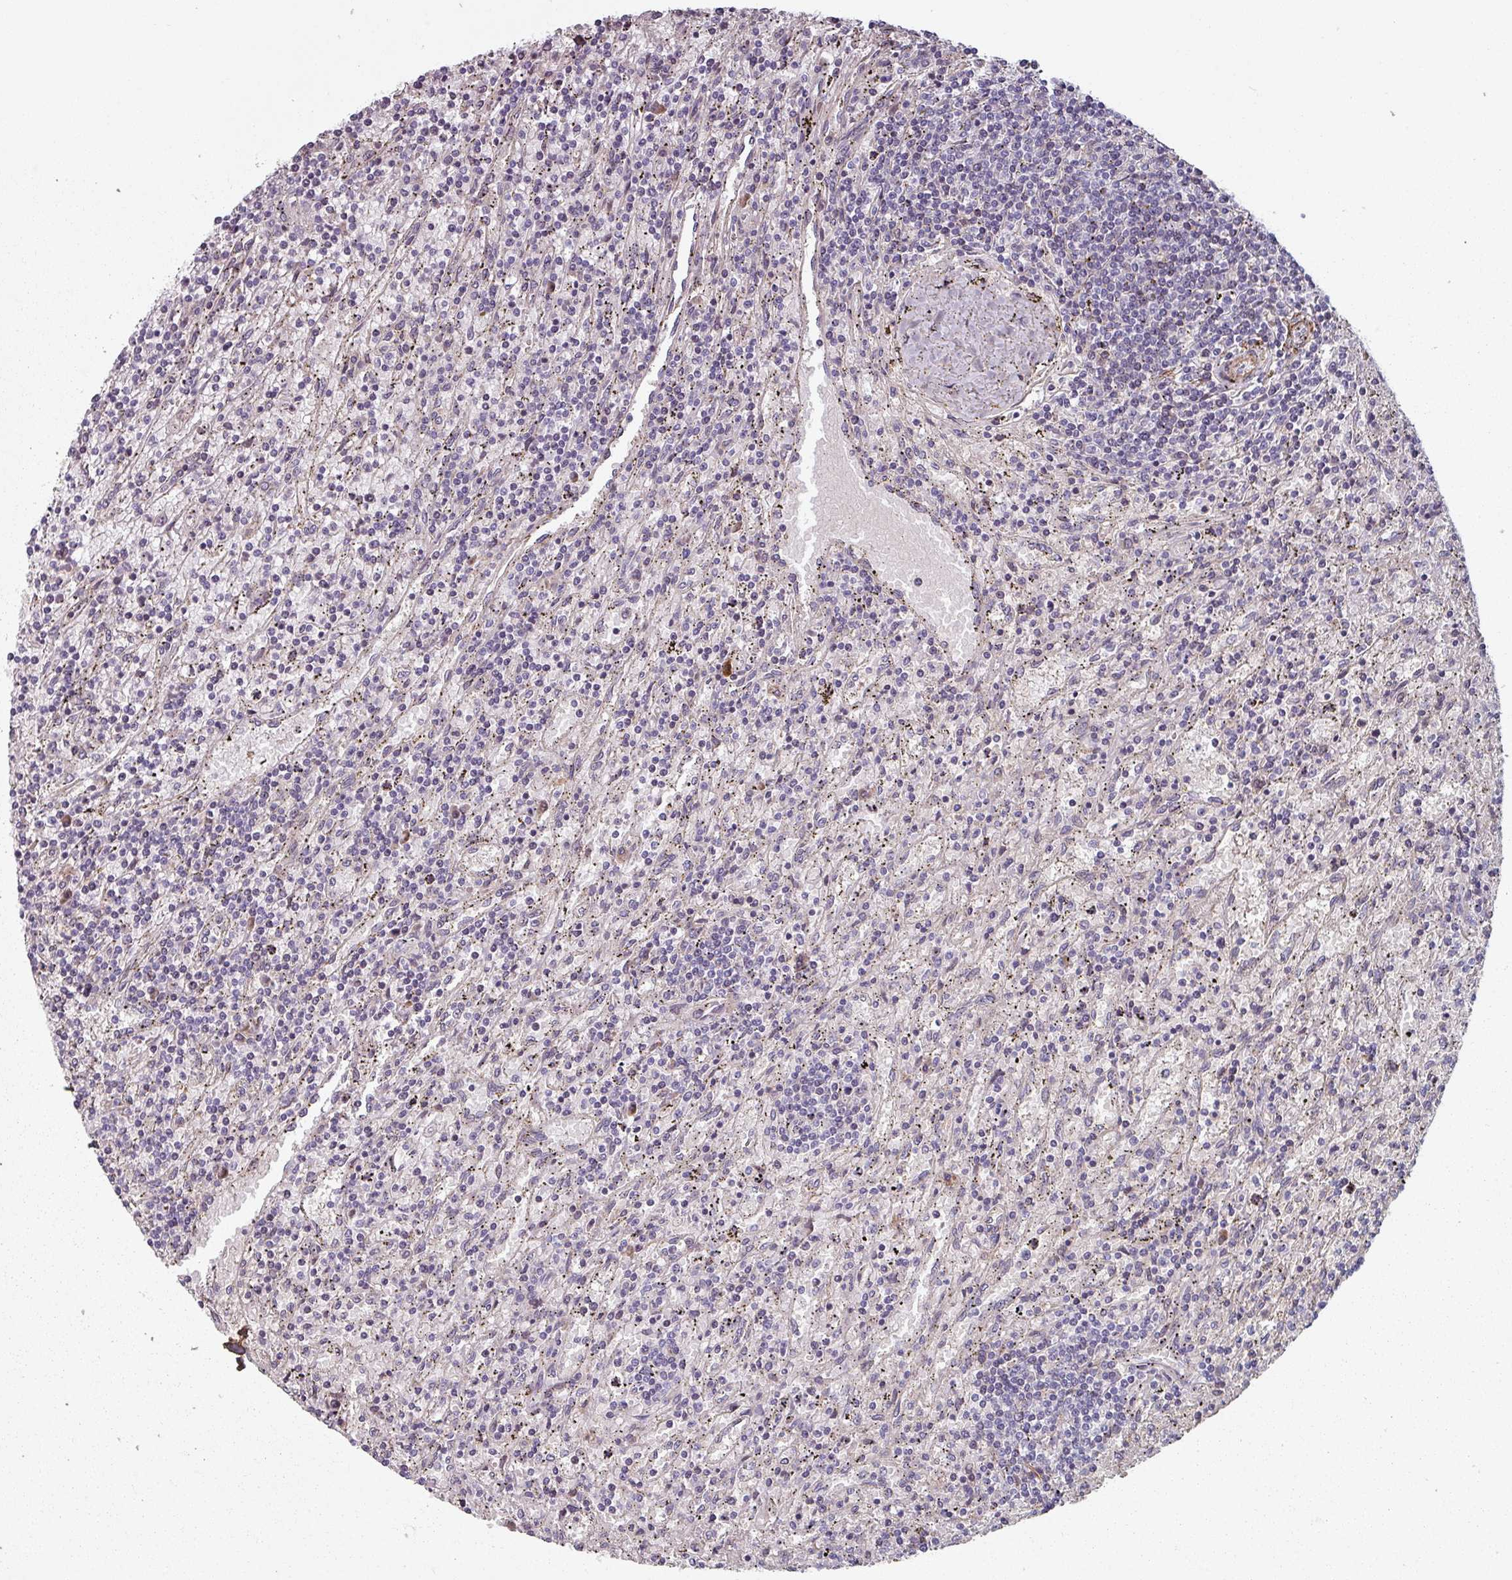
{"staining": {"intensity": "negative", "quantity": "none", "location": "none"}, "tissue": "lymphoma", "cell_type": "Tumor cells", "image_type": "cancer", "snomed": [{"axis": "morphology", "description": "Malignant lymphoma, non-Hodgkin's type, Low grade"}, {"axis": "topography", "description": "Spleen"}], "caption": "IHC image of neoplastic tissue: human malignant lymphoma, non-Hodgkin's type (low-grade) stained with DAB shows no significant protein positivity in tumor cells.", "gene": "CYB5RL", "patient": {"sex": "male", "age": 76}}